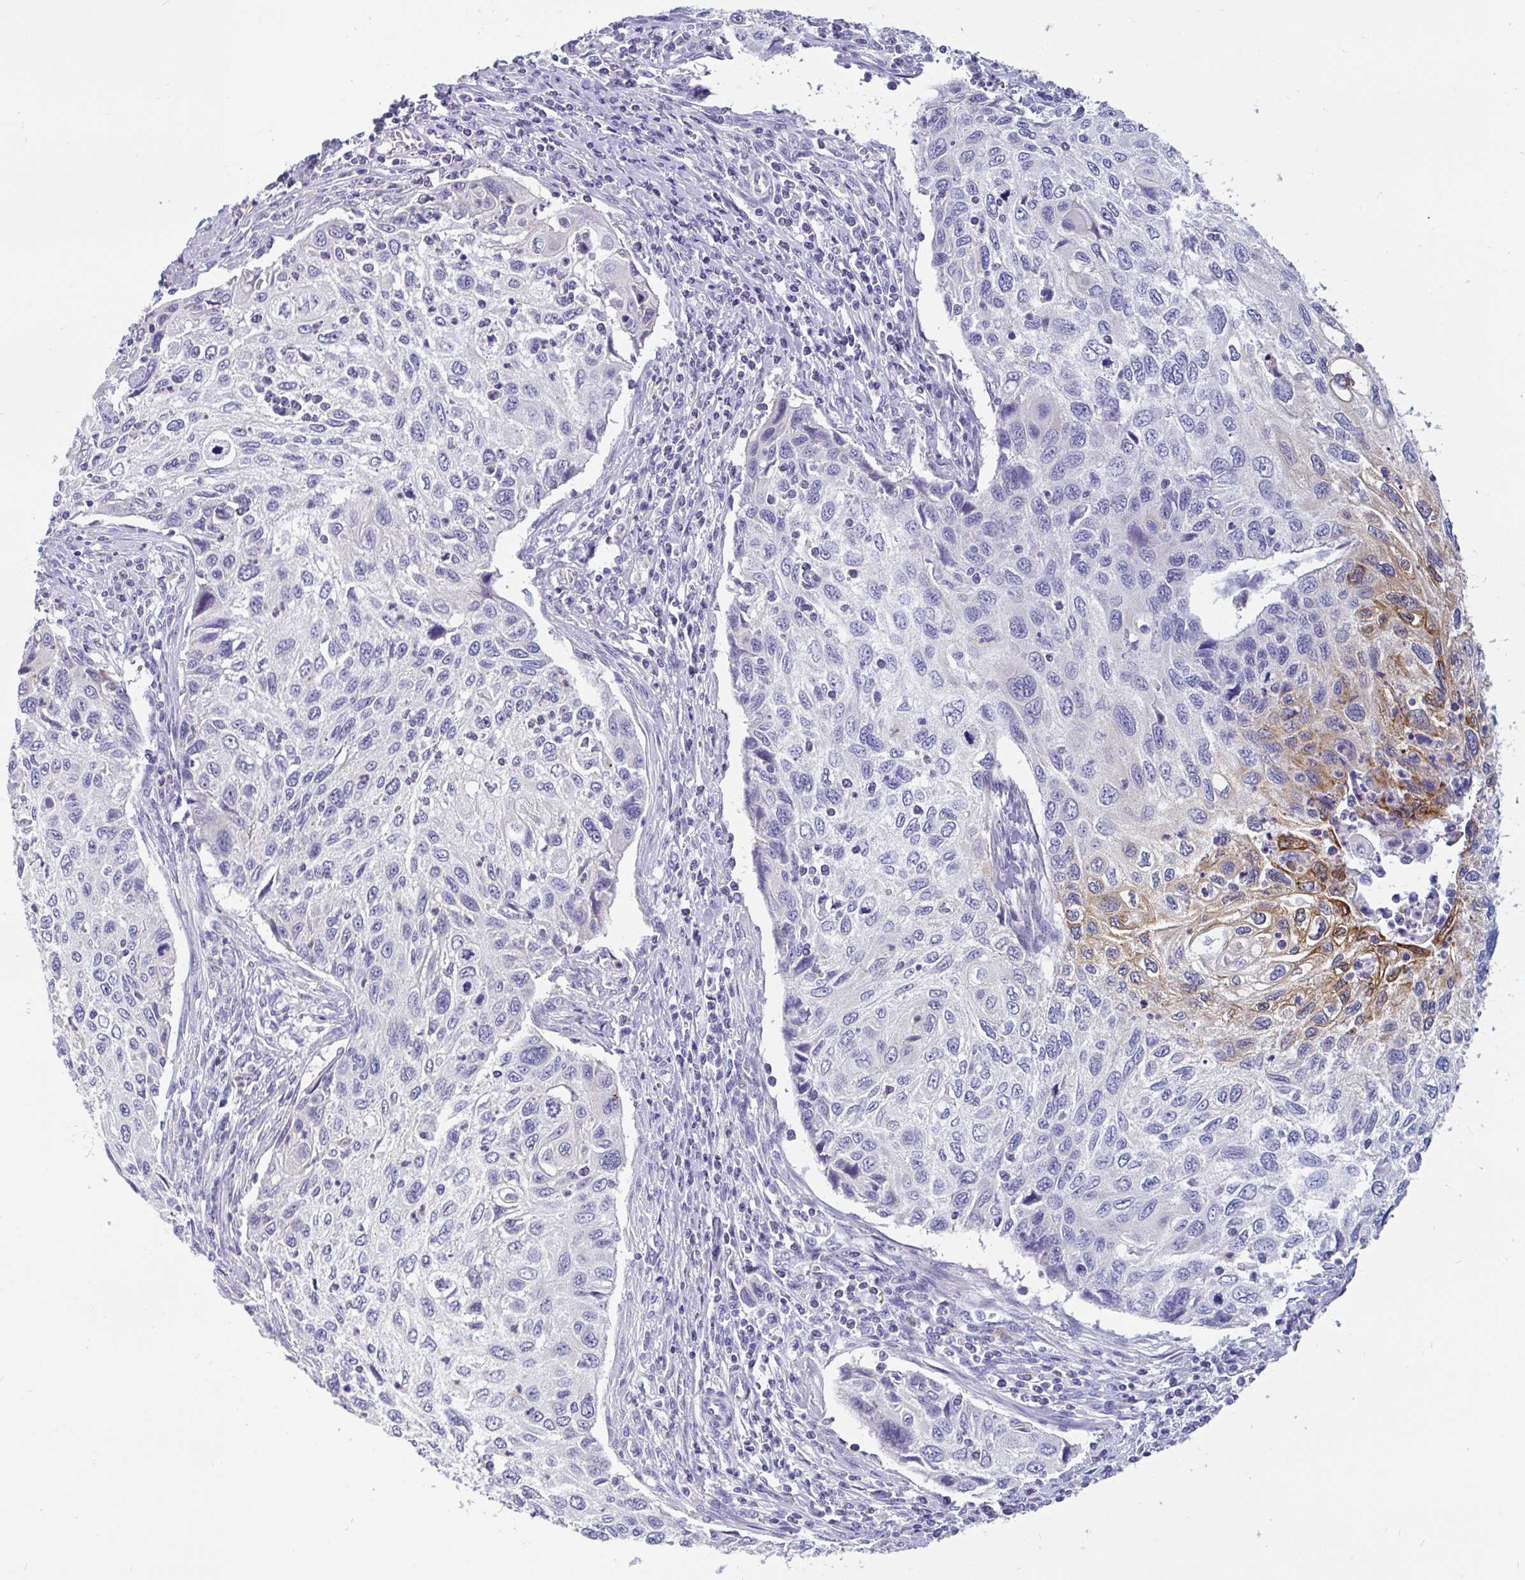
{"staining": {"intensity": "moderate", "quantity": "<25%", "location": "cytoplasmic/membranous"}, "tissue": "cervical cancer", "cell_type": "Tumor cells", "image_type": "cancer", "snomed": [{"axis": "morphology", "description": "Squamous cell carcinoma, NOS"}, {"axis": "topography", "description": "Cervix"}], "caption": "Immunohistochemical staining of human cervical squamous cell carcinoma demonstrates low levels of moderate cytoplasmic/membranous protein staining in approximately <25% of tumor cells.", "gene": "INTS5", "patient": {"sex": "female", "age": 70}}